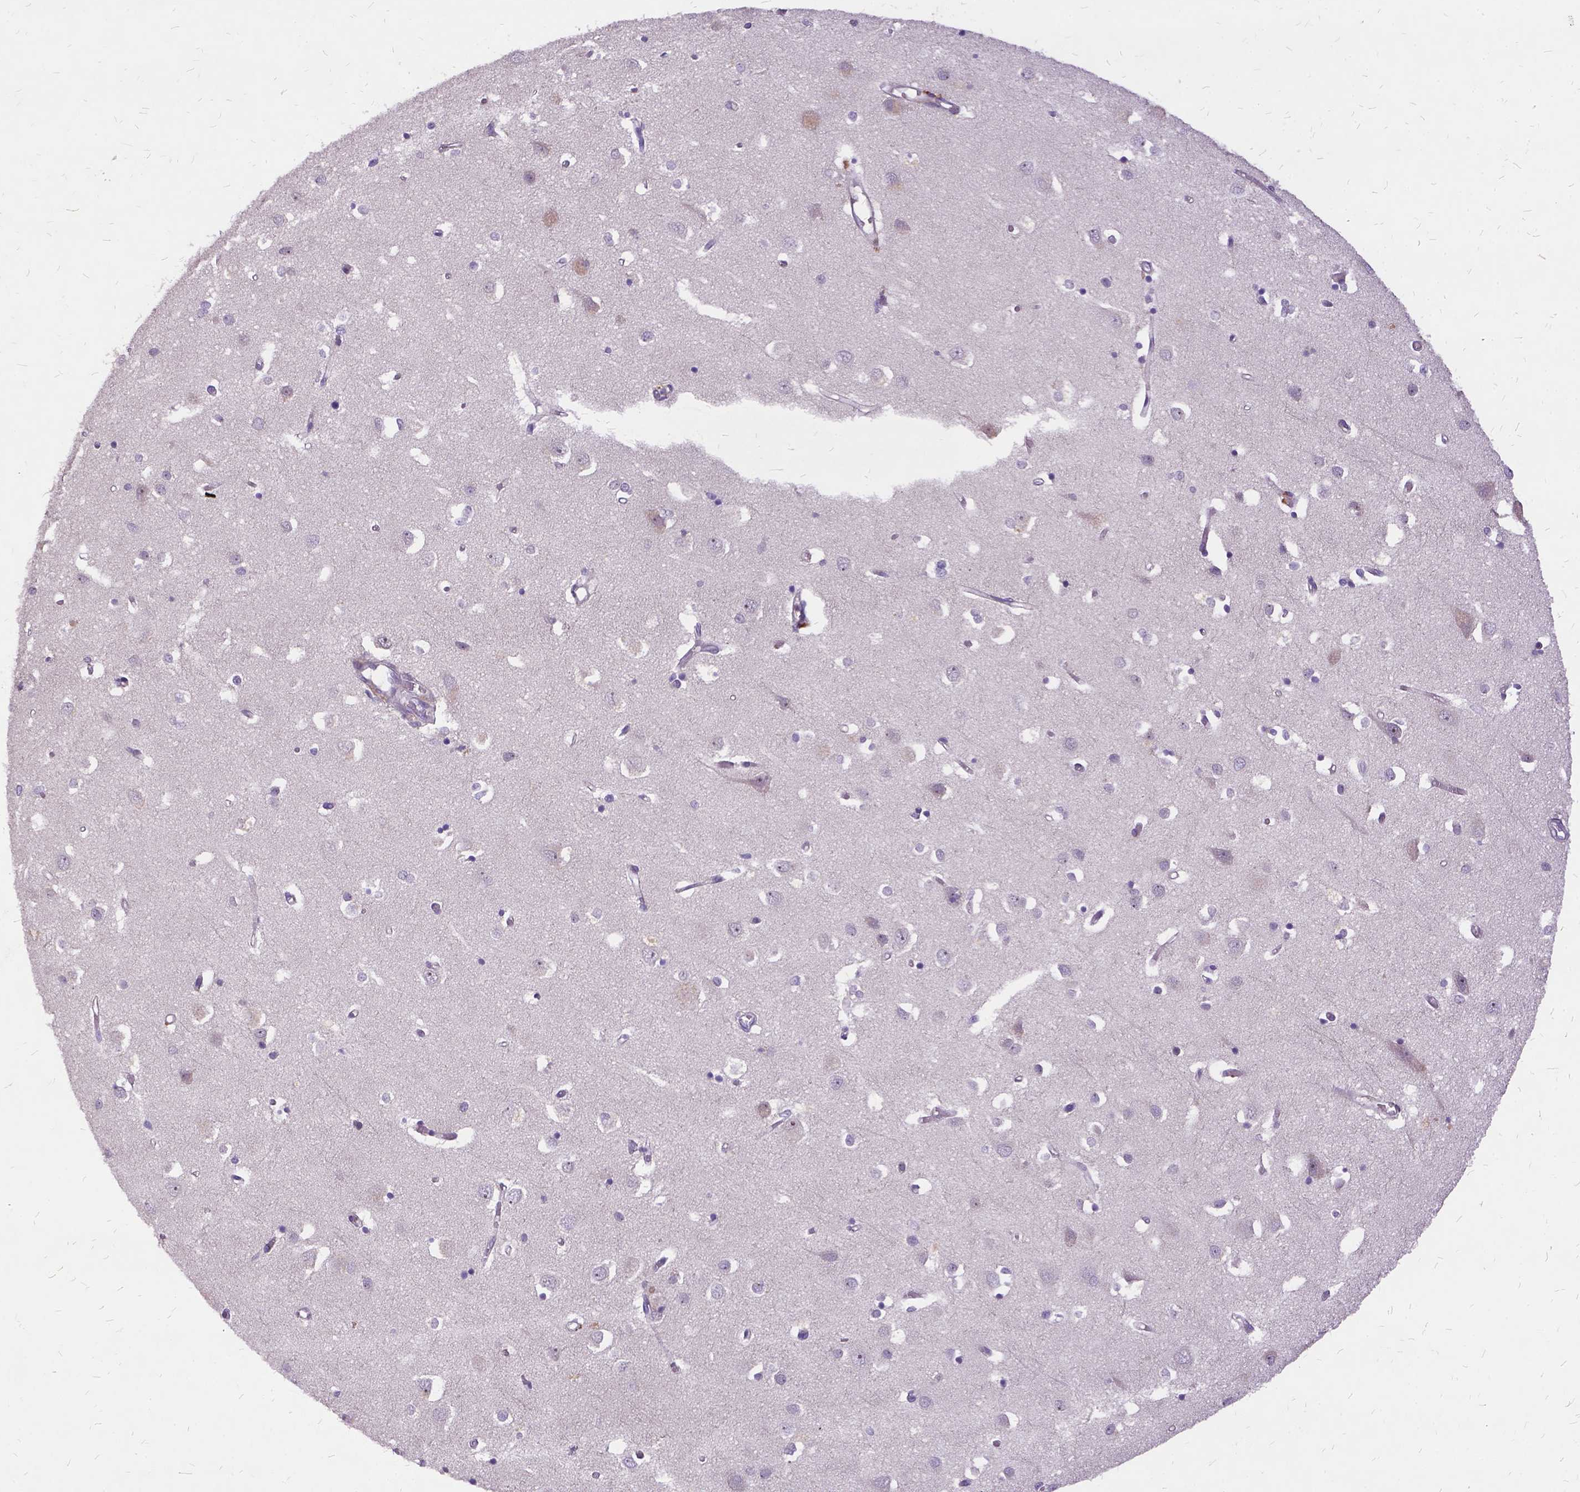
{"staining": {"intensity": "moderate", "quantity": ">75%", "location": "cytoplasmic/membranous"}, "tissue": "cerebral cortex", "cell_type": "Endothelial cells", "image_type": "normal", "snomed": [{"axis": "morphology", "description": "Normal tissue, NOS"}, {"axis": "topography", "description": "Cerebral cortex"}], "caption": "Normal cerebral cortex was stained to show a protein in brown. There is medium levels of moderate cytoplasmic/membranous expression in about >75% of endothelial cells. The protein is shown in brown color, while the nuclei are stained blue.", "gene": "ILRUN", "patient": {"sex": "male", "age": 70}}